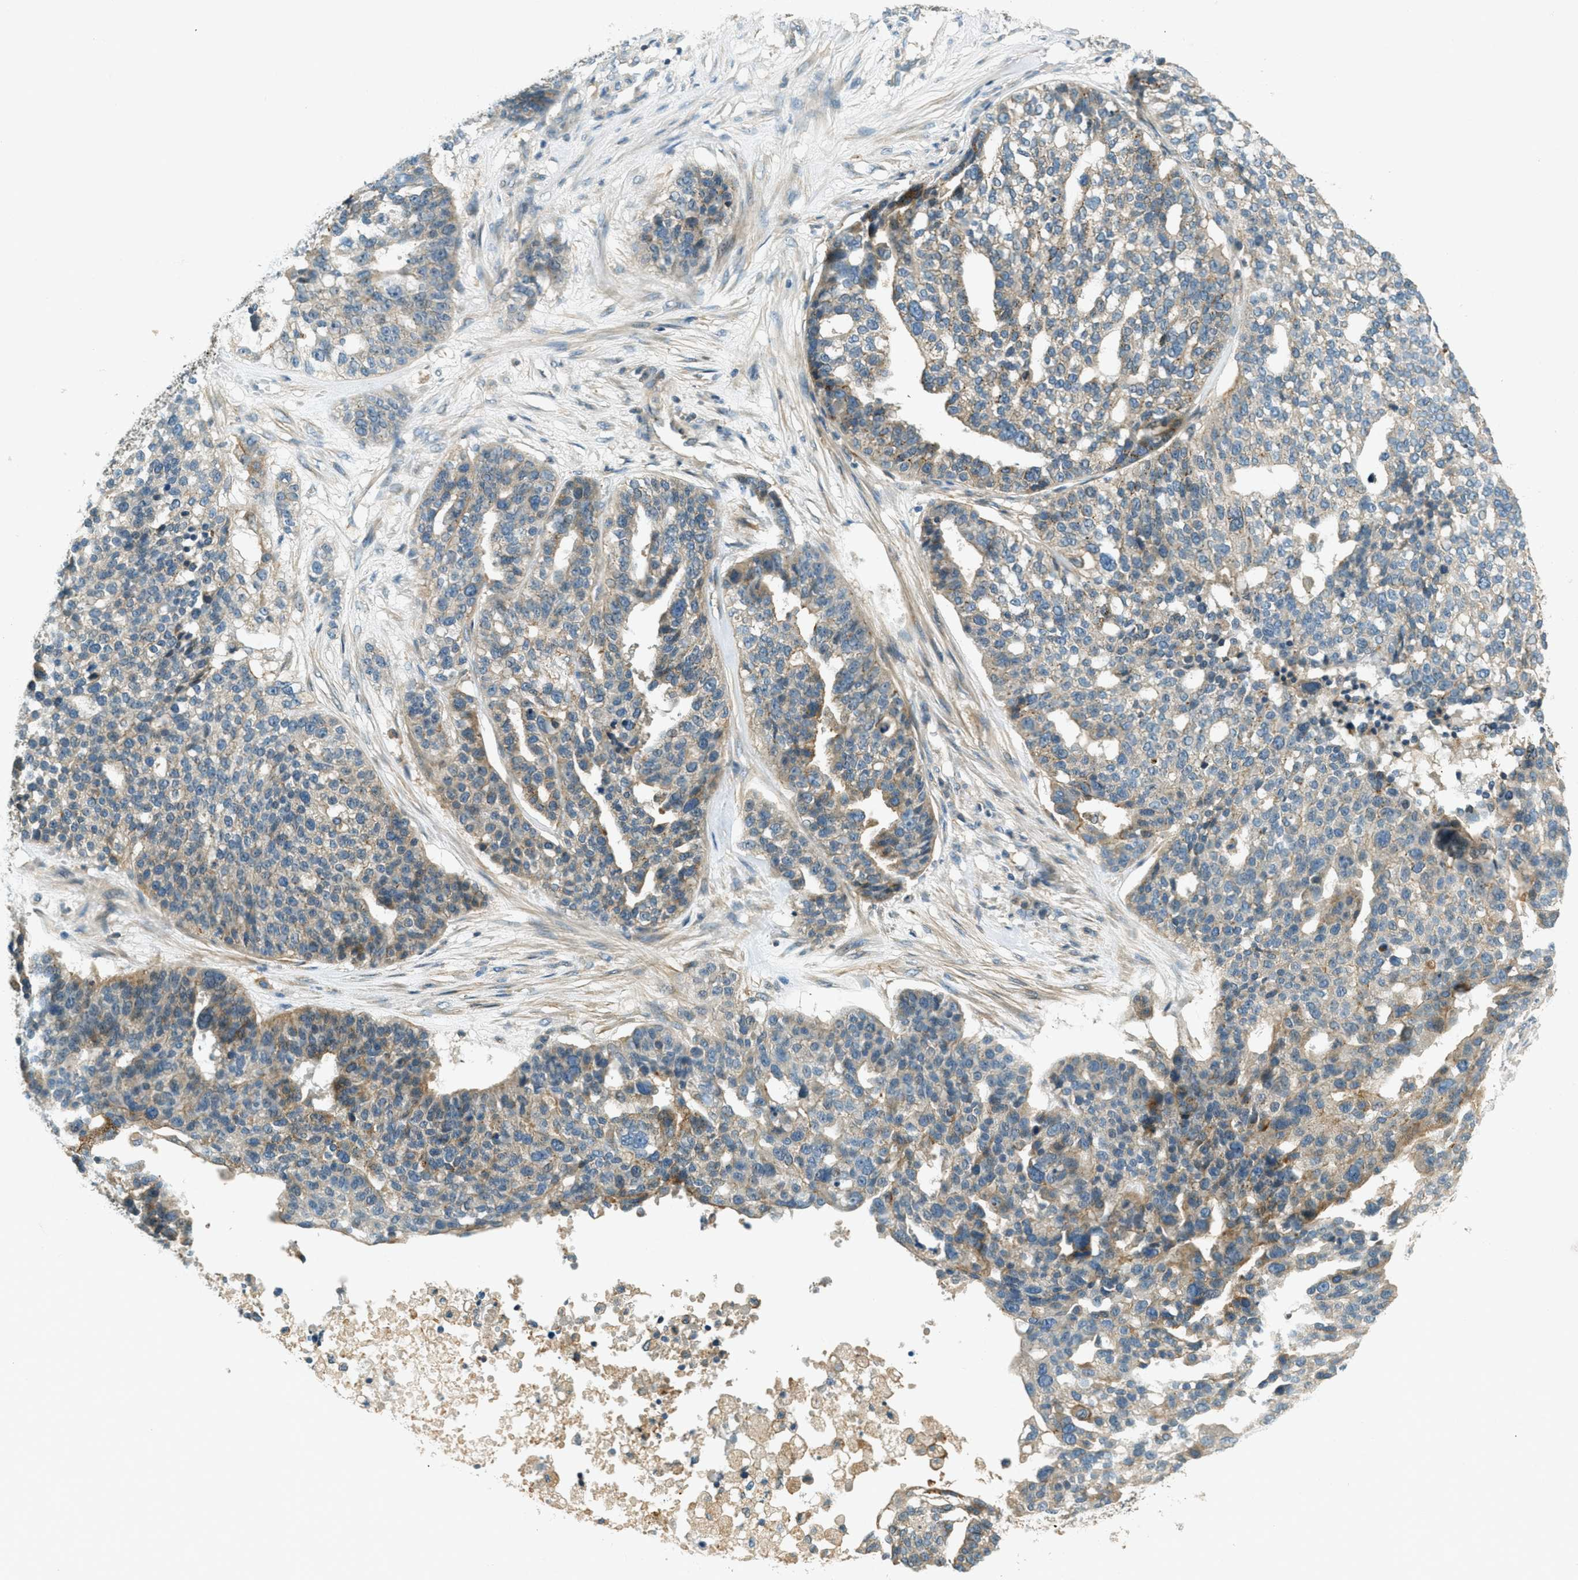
{"staining": {"intensity": "moderate", "quantity": "25%-75%", "location": "cytoplasmic/membranous"}, "tissue": "ovarian cancer", "cell_type": "Tumor cells", "image_type": "cancer", "snomed": [{"axis": "morphology", "description": "Cystadenocarcinoma, serous, NOS"}, {"axis": "topography", "description": "Ovary"}], "caption": "A photomicrograph of human serous cystadenocarcinoma (ovarian) stained for a protein exhibits moderate cytoplasmic/membranous brown staining in tumor cells. (DAB (3,3'-diaminobenzidine) IHC, brown staining for protein, blue staining for nuclei).", "gene": "NUDT4", "patient": {"sex": "female", "age": 59}}